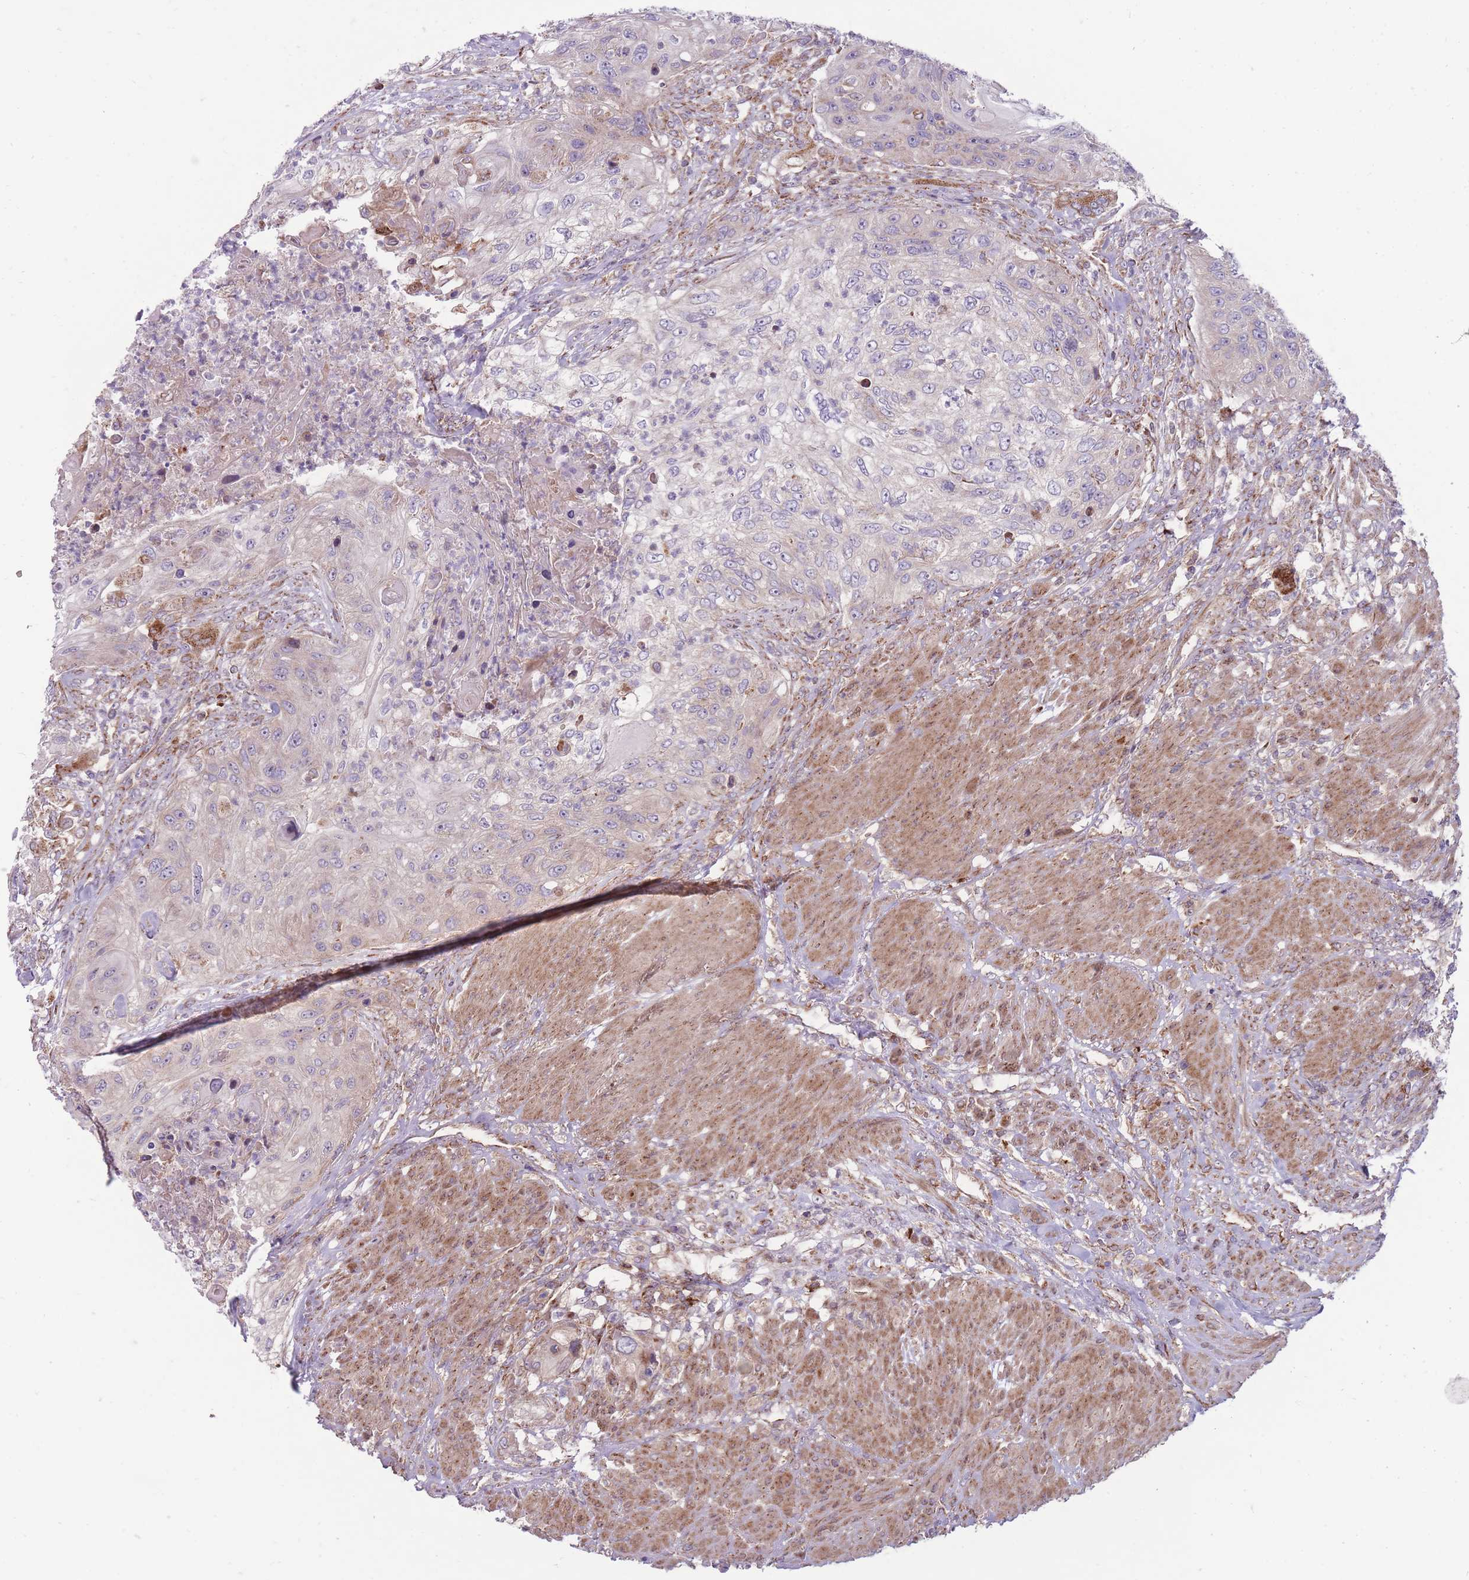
{"staining": {"intensity": "moderate", "quantity": "<25%", "location": "cytoplasmic/membranous"}, "tissue": "urothelial cancer", "cell_type": "Tumor cells", "image_type": "cancer", "snomed": [{"axis": "morphology", "description": "Urothelial carcinoma, High grade"}, {"axis": "topography", "description": "Urinary bladder"}], "caption": "A high-resolution photomicrograph shows immunohistochemistry staining of urothelial cancer, which demonstrates moderate cytoplasmic/membranous staining in about <25% of tumor cells. The protein of interest is shown in brown color, while the nuclei are stained blue.", "gene": "ANKRD10", "patient": {"sex": "female", "age": 60}}